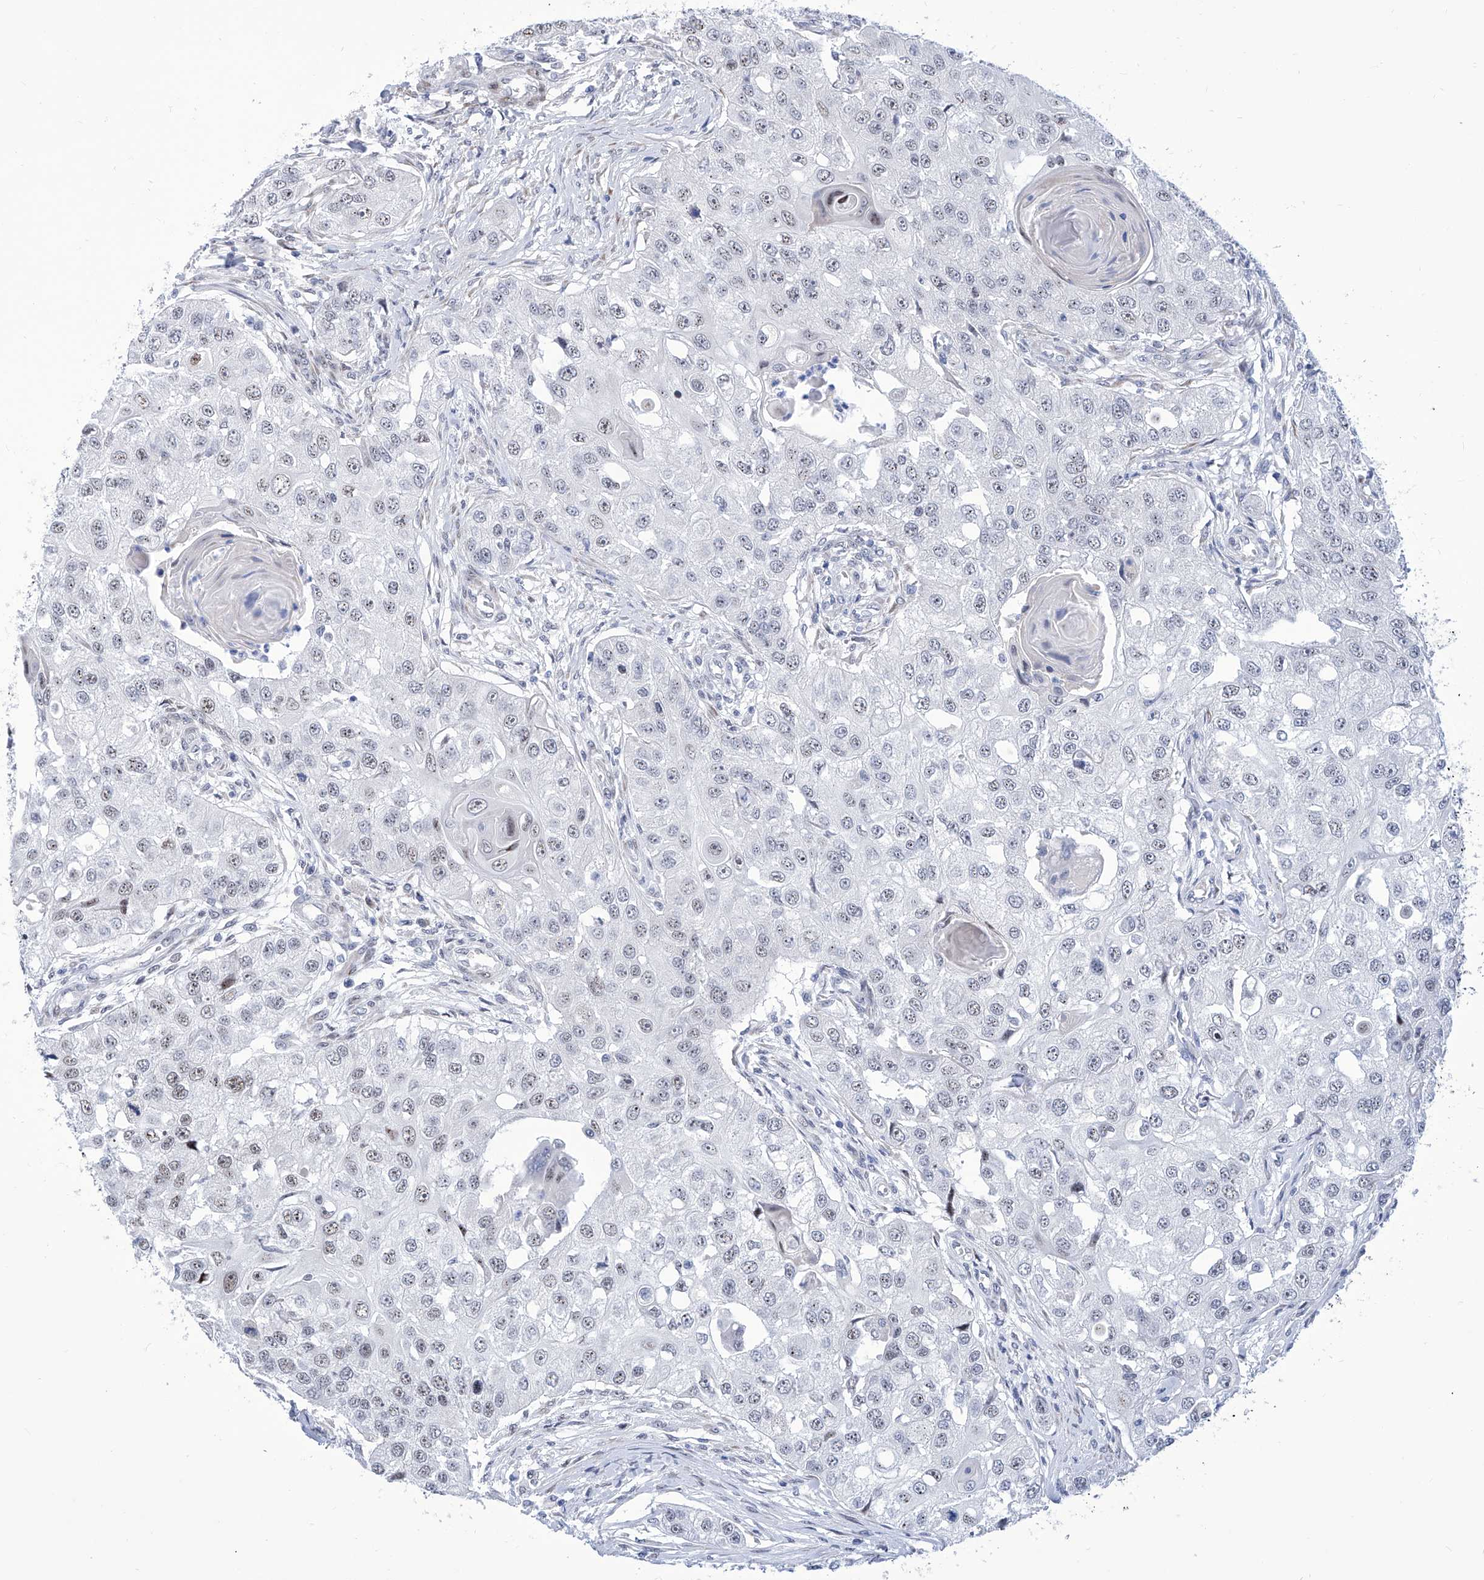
{"staining": {"intensity": "negative", "quantity": "none", "location": "none"}, "tissue": "head and neck cancer", "cell_type": "Tumor cells", "image_type": "cancer", "snomed": [{"axis": "morphology", "description": "Normal tissue, NOS"}, {"axis": "morphology", "description": "Squamous cell carcinoma, NOS"}, {"axis": "topography", "description": "Skeletal muscle"}, {"axis": "topography", "description": "Head-Neck"}], "caption": "Immunohistochemical staining of head and neck squamous cell carcinoma displays no significant expression in tumor cells.", "gene": "SART1", "patient": {"sex": "male", "age": 51}}